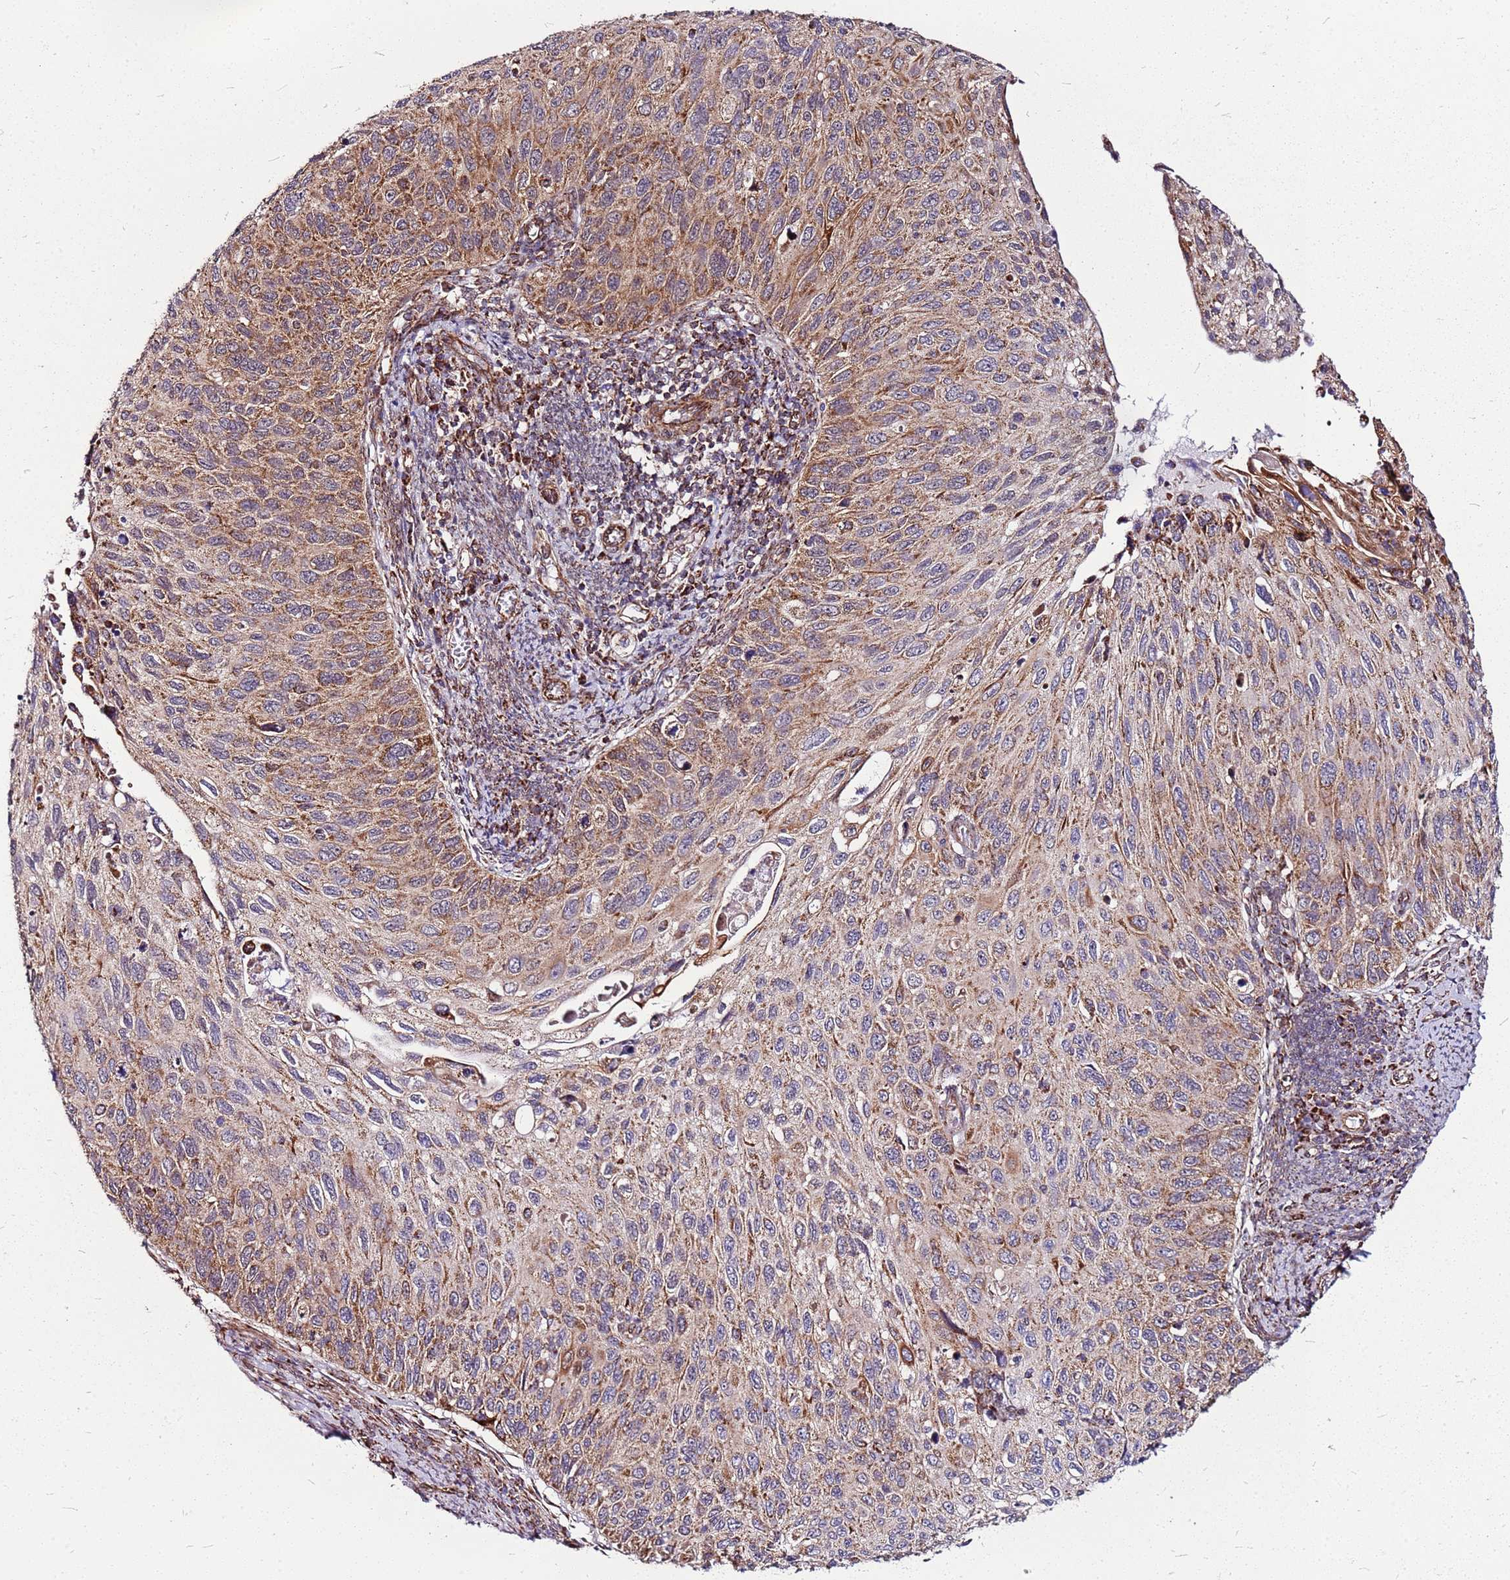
{"staining": {"intensity": "moderate", "quantity": ">75%", "location": "cytoplasmic/membranous"}, "tissue": "cervical cancer", "cell_type": "Tumor cells", "image_type": "cancer", "snomed": [{"axis": "morphology", "description": "Squamous cell carcinoma, NOS"}, {"axis": "topography", "description": "Cervix"}], "caption": "Cervical cancer stained with a brown dye displays moderate cytoplasmic/membranous positive positivity in approximately >75% of tumor cells.", "gene": "OR51T1", "patient": {"sex": "female", "age": 70}}